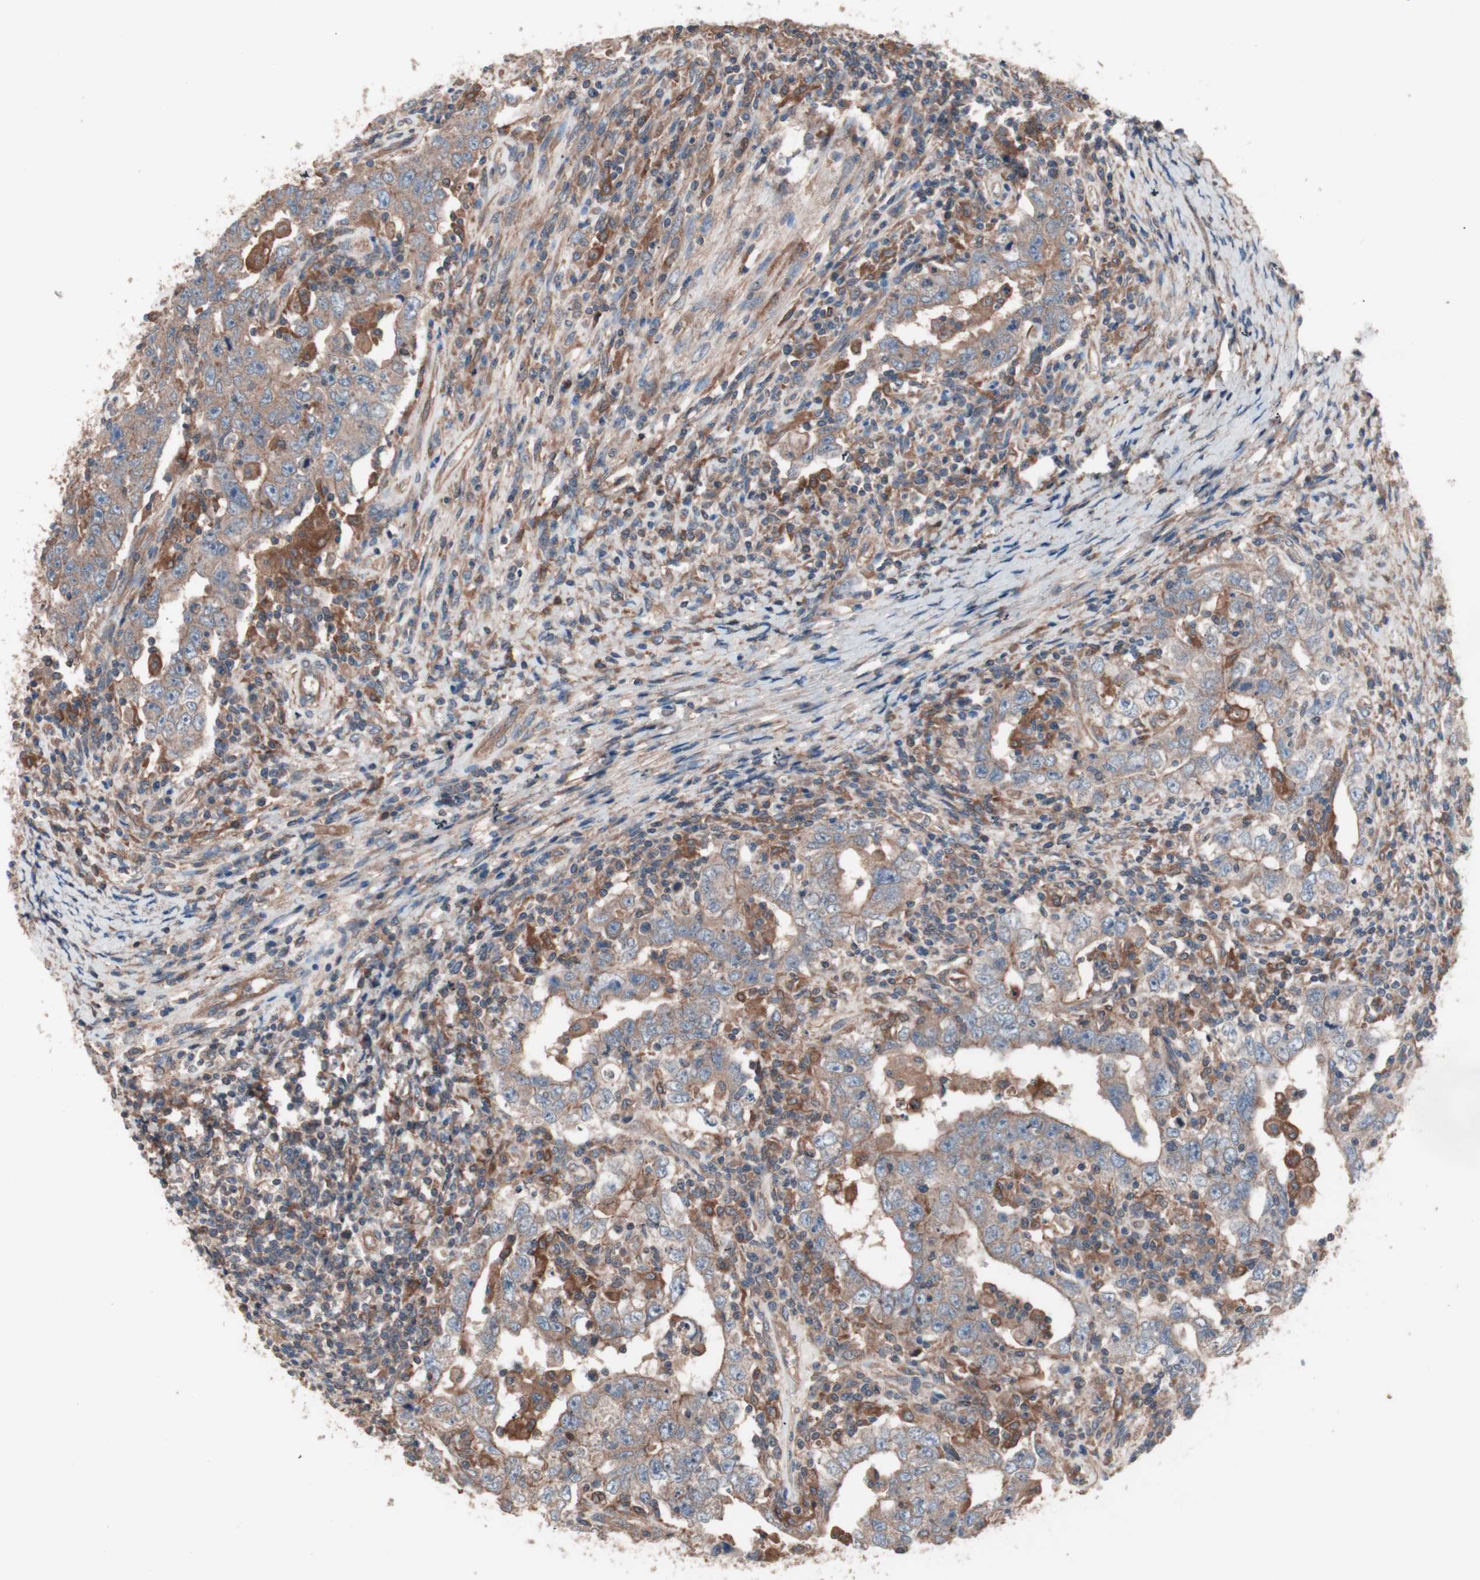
{"staining": {"intensity": "moderate", "quantity": "25%-75%", "location": "cytoplasmic/membranous"}, "tissue": "testis cancer", "cell_type": "Tumor cells", "image_type": "cancer", "snomed": [{"axis": "morphology", "description": "Carcinoma, Embryonal, NOS"}, {"axis": "topography", "description": "Testis"}], "caption": "Brown immunohistochemical staining in human testis cancer exhibits moderate cytoplasmic/membranous positivity in about 25%-75% of tumor cells.", "gene": "ATG7", "patient": {"sex": "male", "age": 26}}